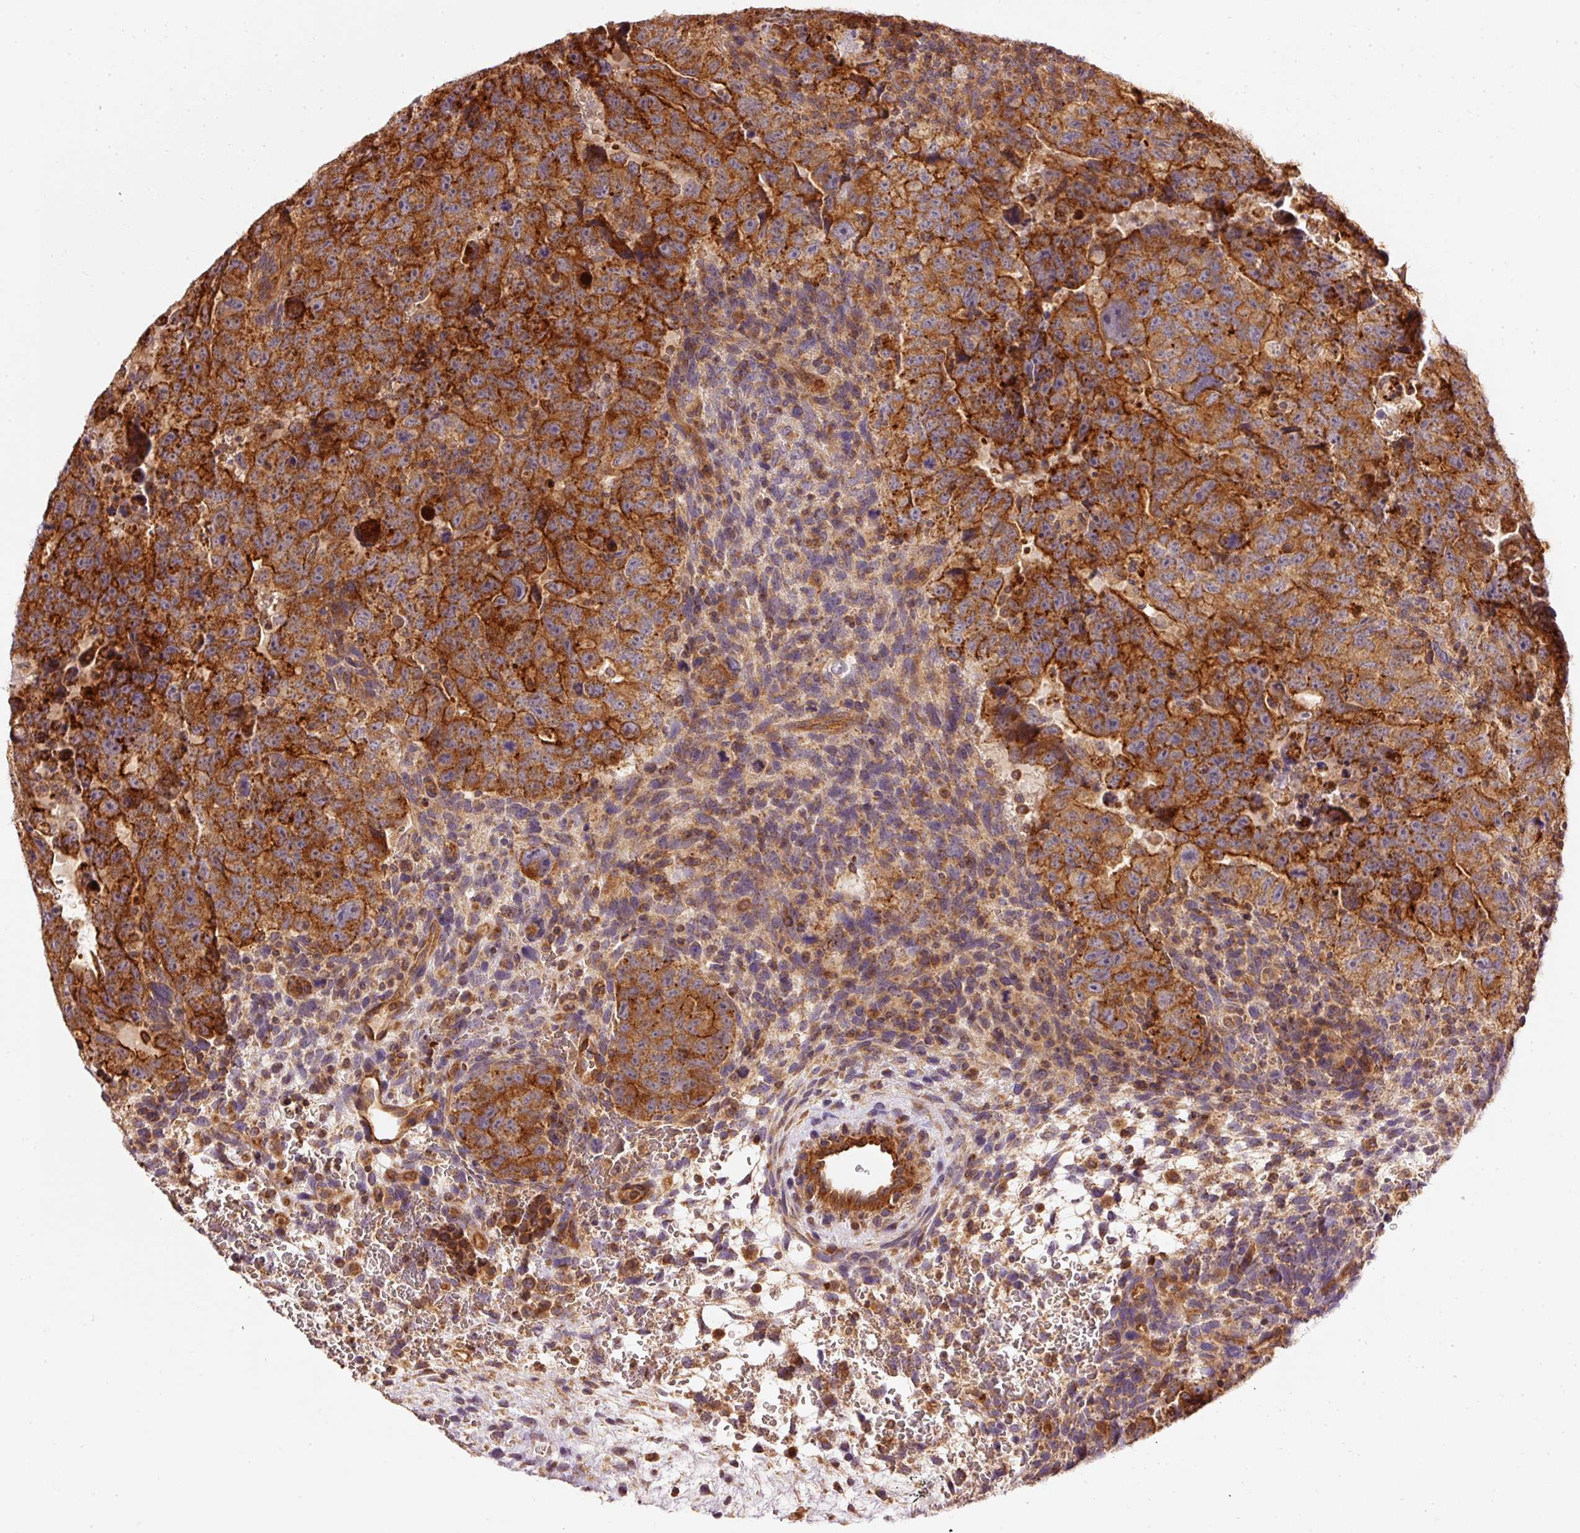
{"staining": {"intensity": "strong", "quantity": ">75%", "location": "cytoplasmic/membranous"}, "tissue": "testis cancer", "cell_type": "Tumor cells", "image_type": "cancer", "snomed": [{"axis": "morphology", "description": "Carcinoma, Embryonal, NOS"}, {"axis": "topography", "description": "Testis"}], "caption": "This image reveals immunohistochemistry staining of testis cancer, with high strong cytoplasmic/membranous staining in about >75% of tumor cells.", "gene": "ADCY4", "patient": {"sex": "male", "age": 24}}